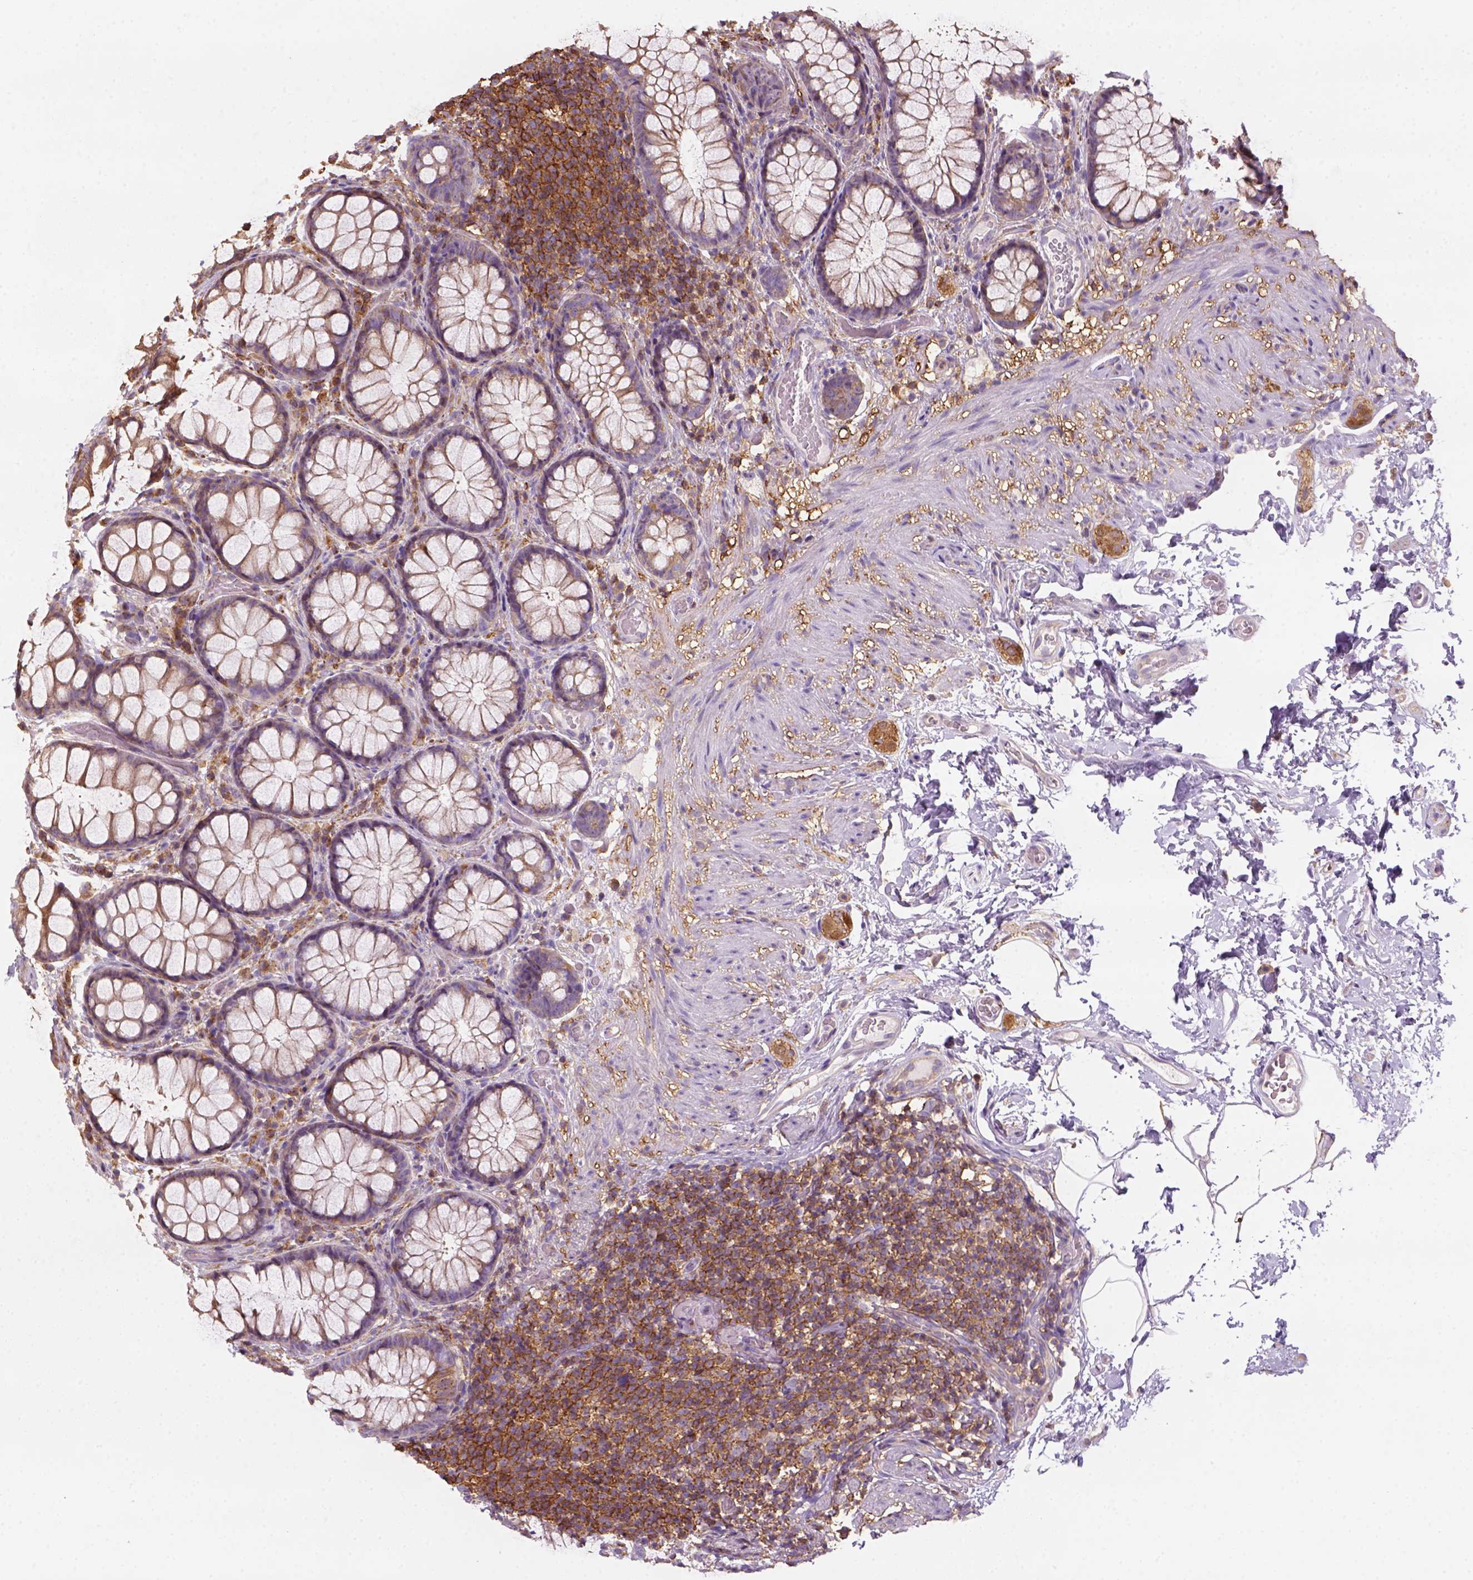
{"staining": {"intensity": "moderate", "quantity": ">75%", "location": "cytoplasmic/membranous"}, "tissue": "rectum", "cell_type": "Glandular cells", "image_type": "normal", "snomed": [{"axis": "morphology", "description": "Normal tissue, NOS"}, {"axis": "topography", "description": "Rectum"}], "caption": "This photomicrograph demonstrates normal rectum stained with immunohistochemistry to label a protein in brown. The cytoplasmic/membranous of glandular cells show moderate positivity for the protein. Nuclei are counter-stained blue.", "gene": "GPRC5D", "patient": {"sex": "female", "age": 62}}